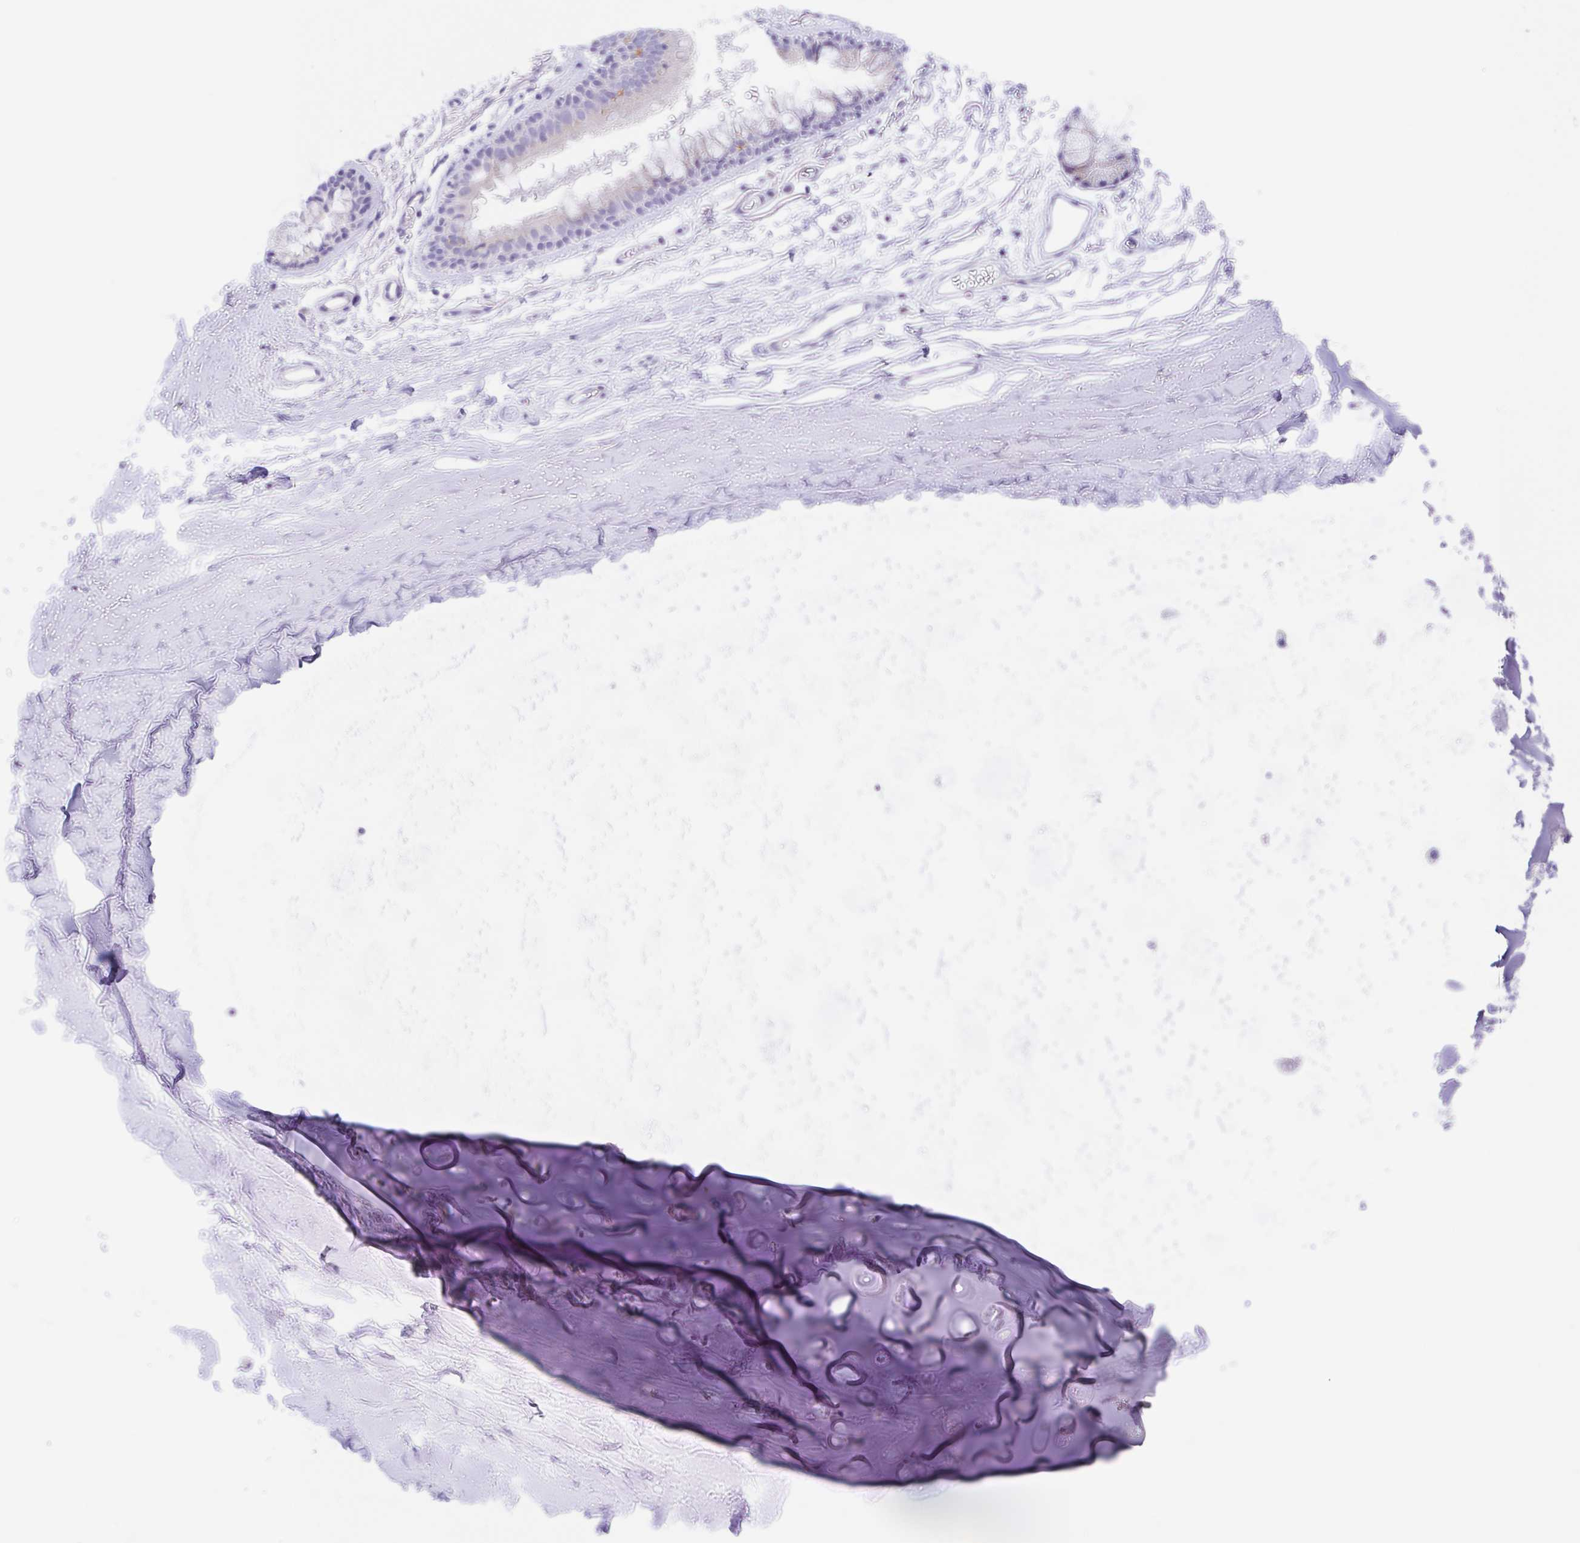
{"staining": {"intensity": "negative", "quantity": "none", "location": "none"}, "tissue": "soft tissue", "cell_type": "Chondrocytes", "image_type": "normal", "snomed": [{"axis": "morphology", "description": "Normal tissue, NOS"}, {"axis": "topography", "description": "Cartilage tissue"}, {"axis": "topography", "description": "Bronchus"}], "caption": "Immunohistochemistry histopathology image of unremarkable soft tissue: human soft tissue stained with DAB shows no significant protein positivity in chondrocytes.", "gene": "SCG3", "patient": {"sex": "female", "age": 79}}